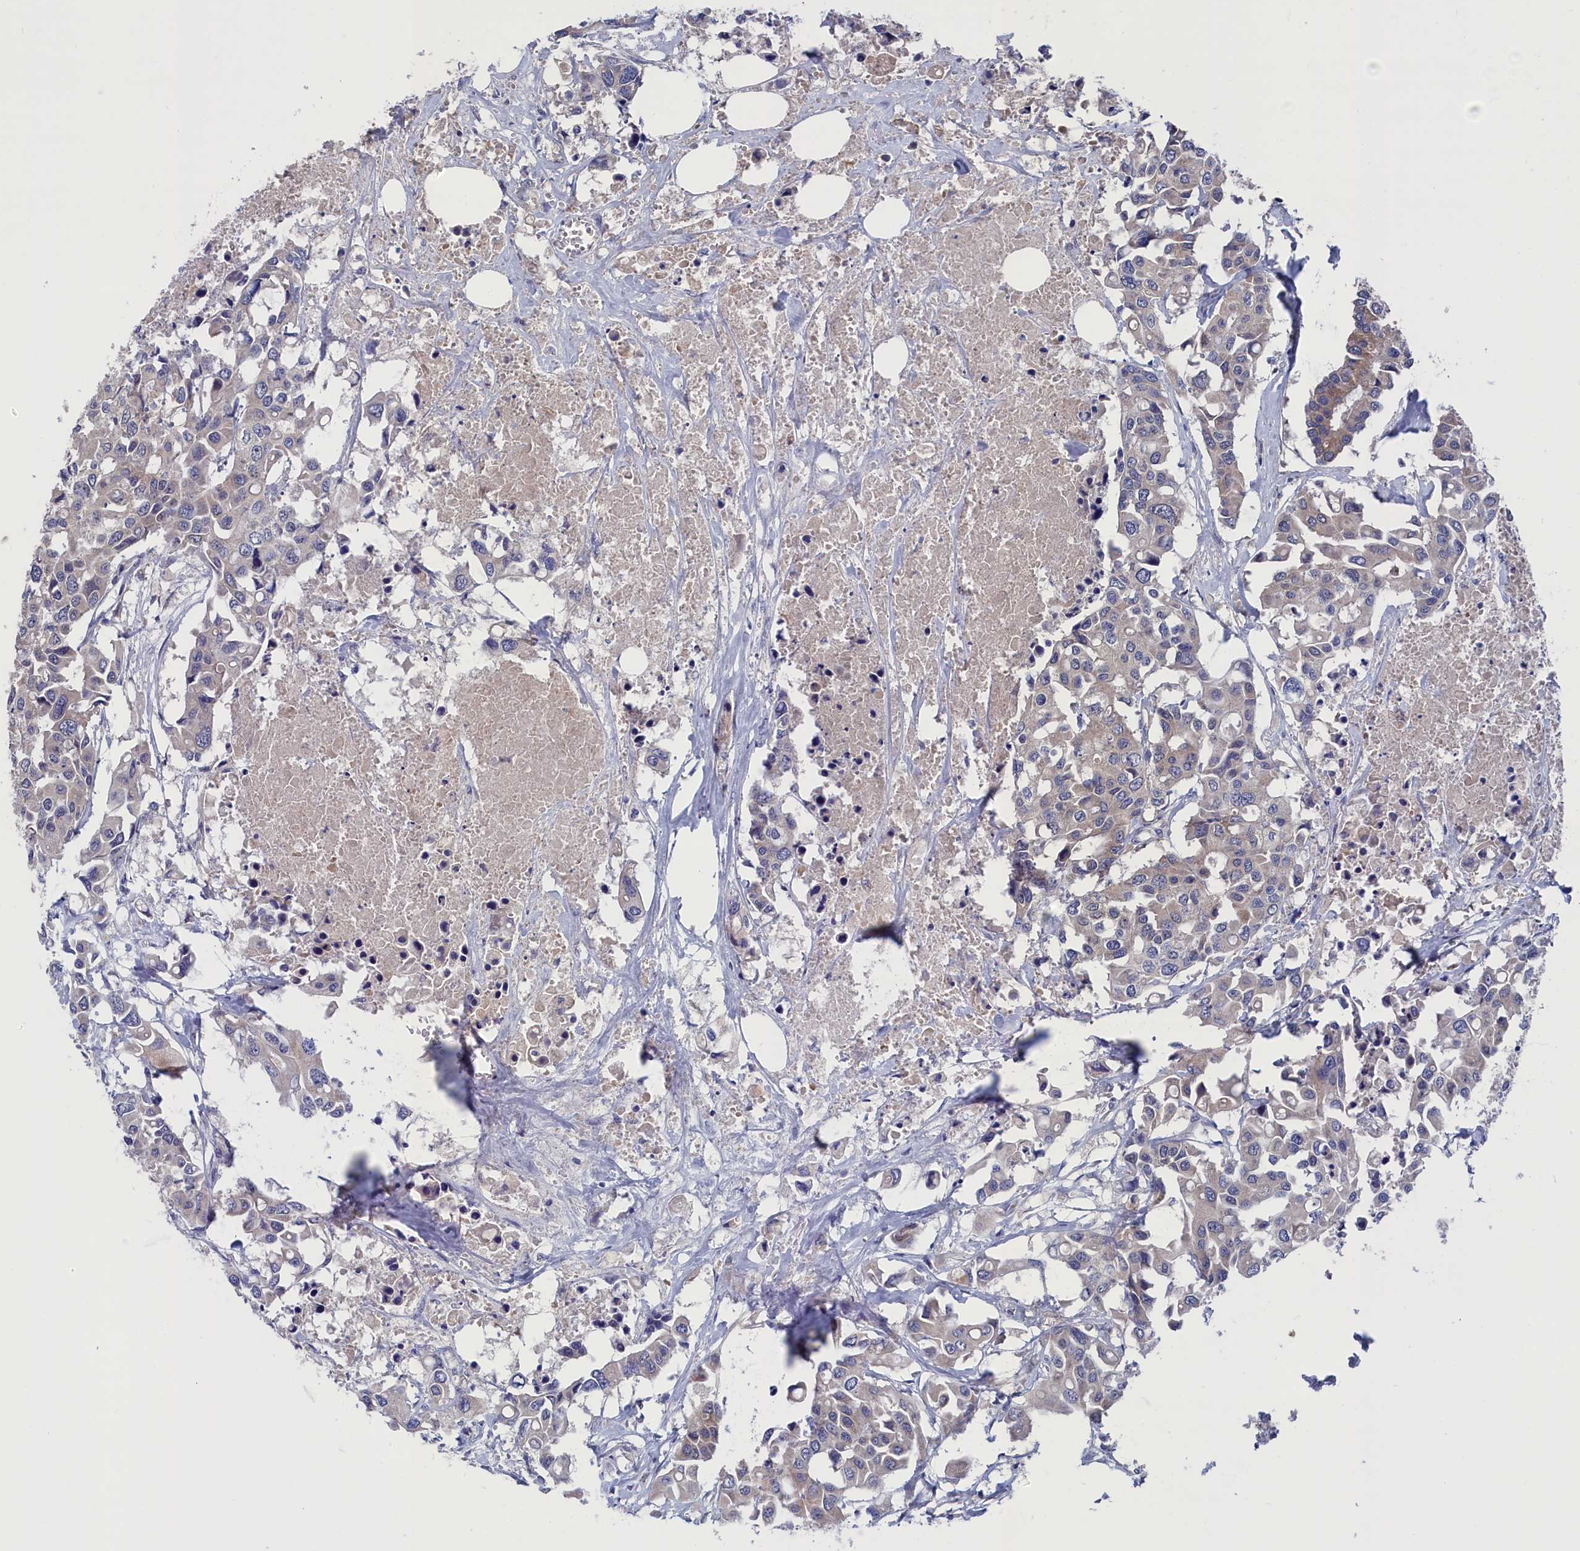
{"staining": {"intensity": "weak", "quantity": "25%-75%", "location": "cytoplasmic/membranous"}, "tissue": "colorectal cancer", "cell_type": "Tumor cells", "image_type": "cancer", "snomed": [{"axis": "morphology", "description": "Adenocarcinoma, NOS"}, {"axis": "topography", "description": "Colon"}], "caption": "IHC (DAB (3,3'-diaminobenzidine)) staining of colorectal cancer exhibits weak cytoplasmic/membranous protein positivity in about 25%-75% of tumor cells.", "gene": "SPATA13", "patient": {"sex": "male", "age": 77}}